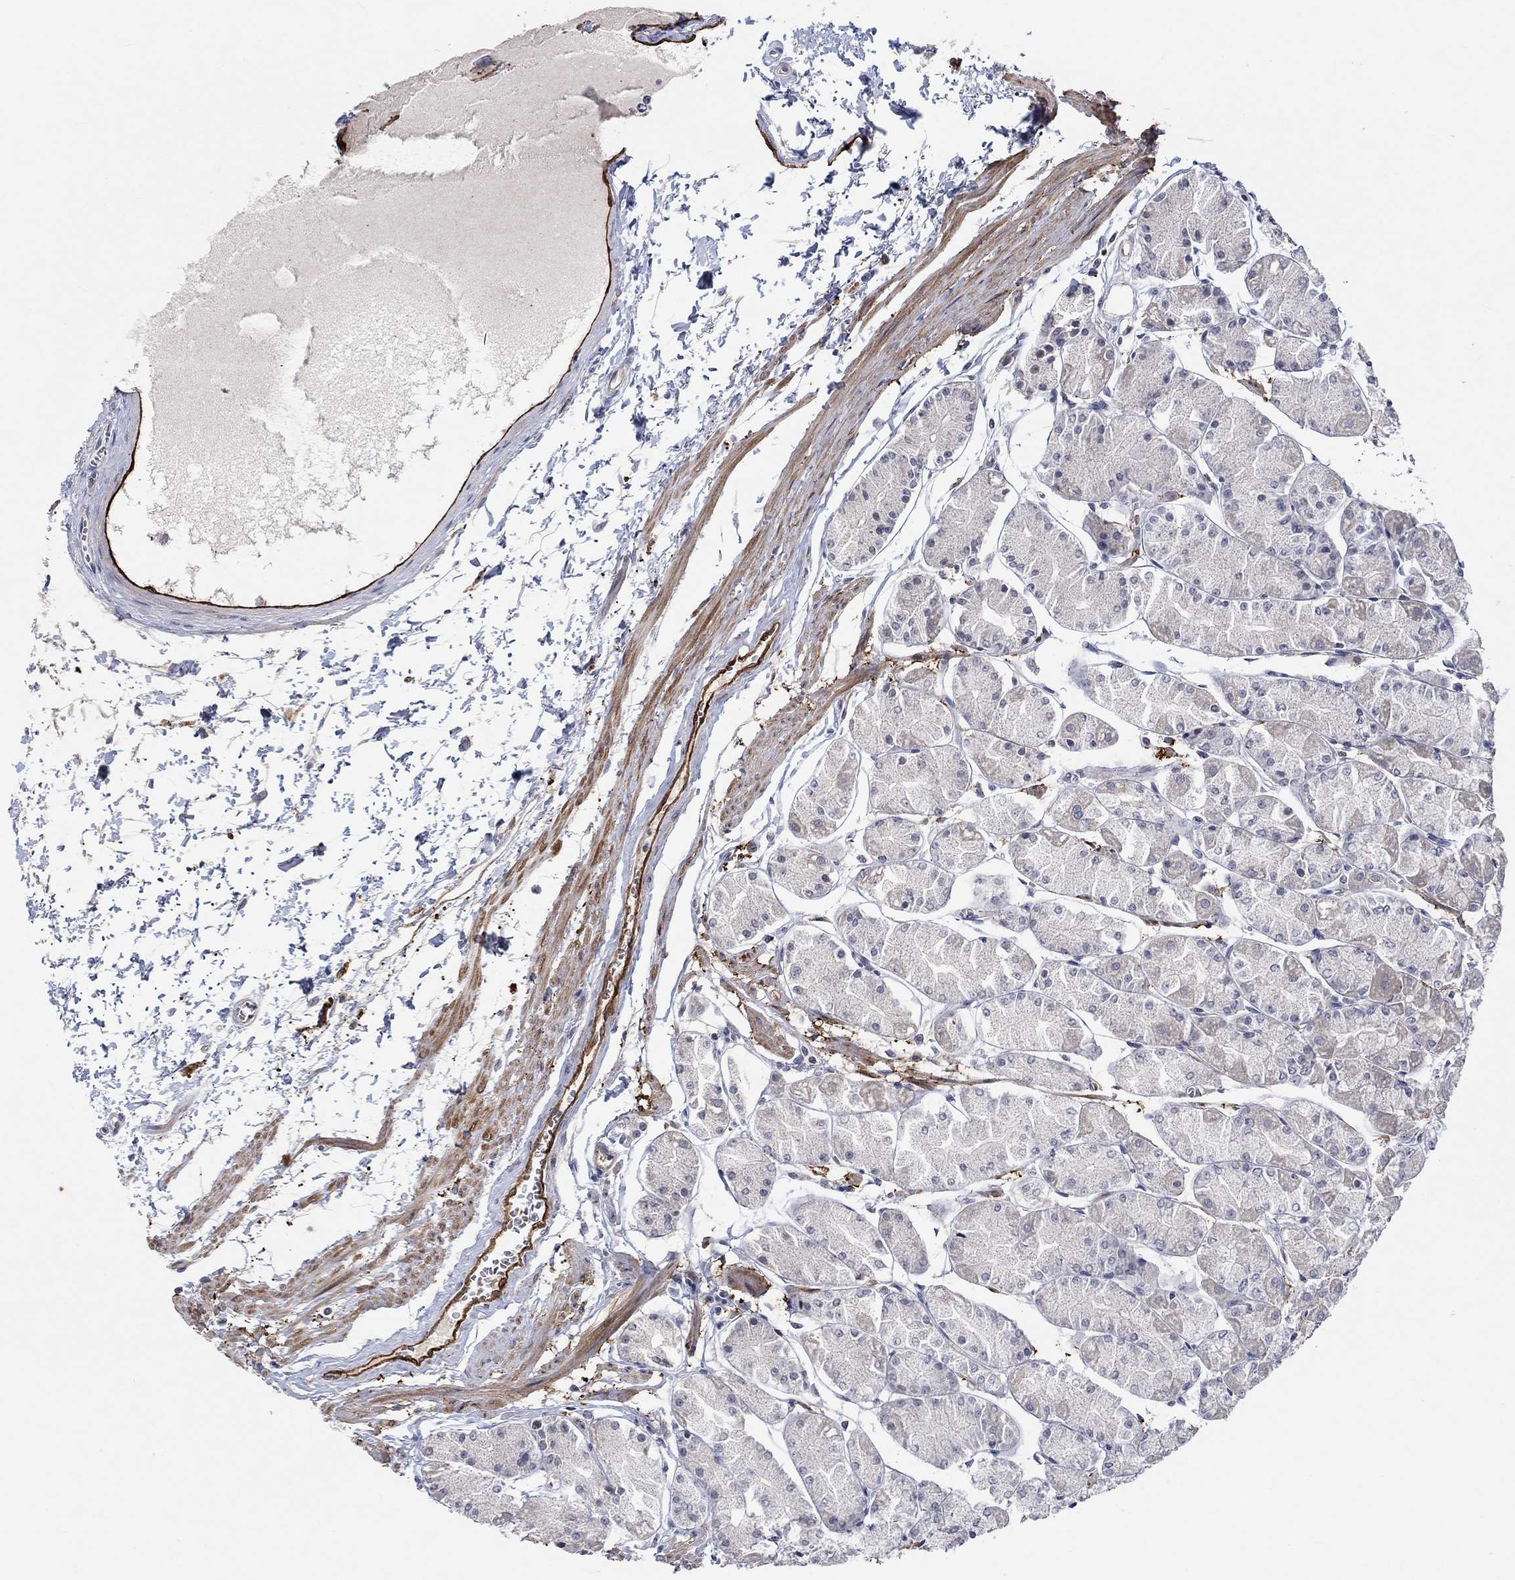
{"staining": {"intensity": "weak", "quantity": "<25%", "location": "cytoplasmic/membranous"}, "tissue": "stomach", "cell_type": "Glandular cells", "image_type": "normal", "snomed": [{"axis": "morphology", "description": "Normal tissue, NOS"}, {"axis": "topography", "description": "Stomach, upper"}], "caption": "A micrograph of stomach stained for a protein exhibits no brown staining in glandular cells. (DAB IHC visualized using brightfield microscopy, high magnification).", "gene": "TGM2", "patient": {"sex": "male", "age": 60}}